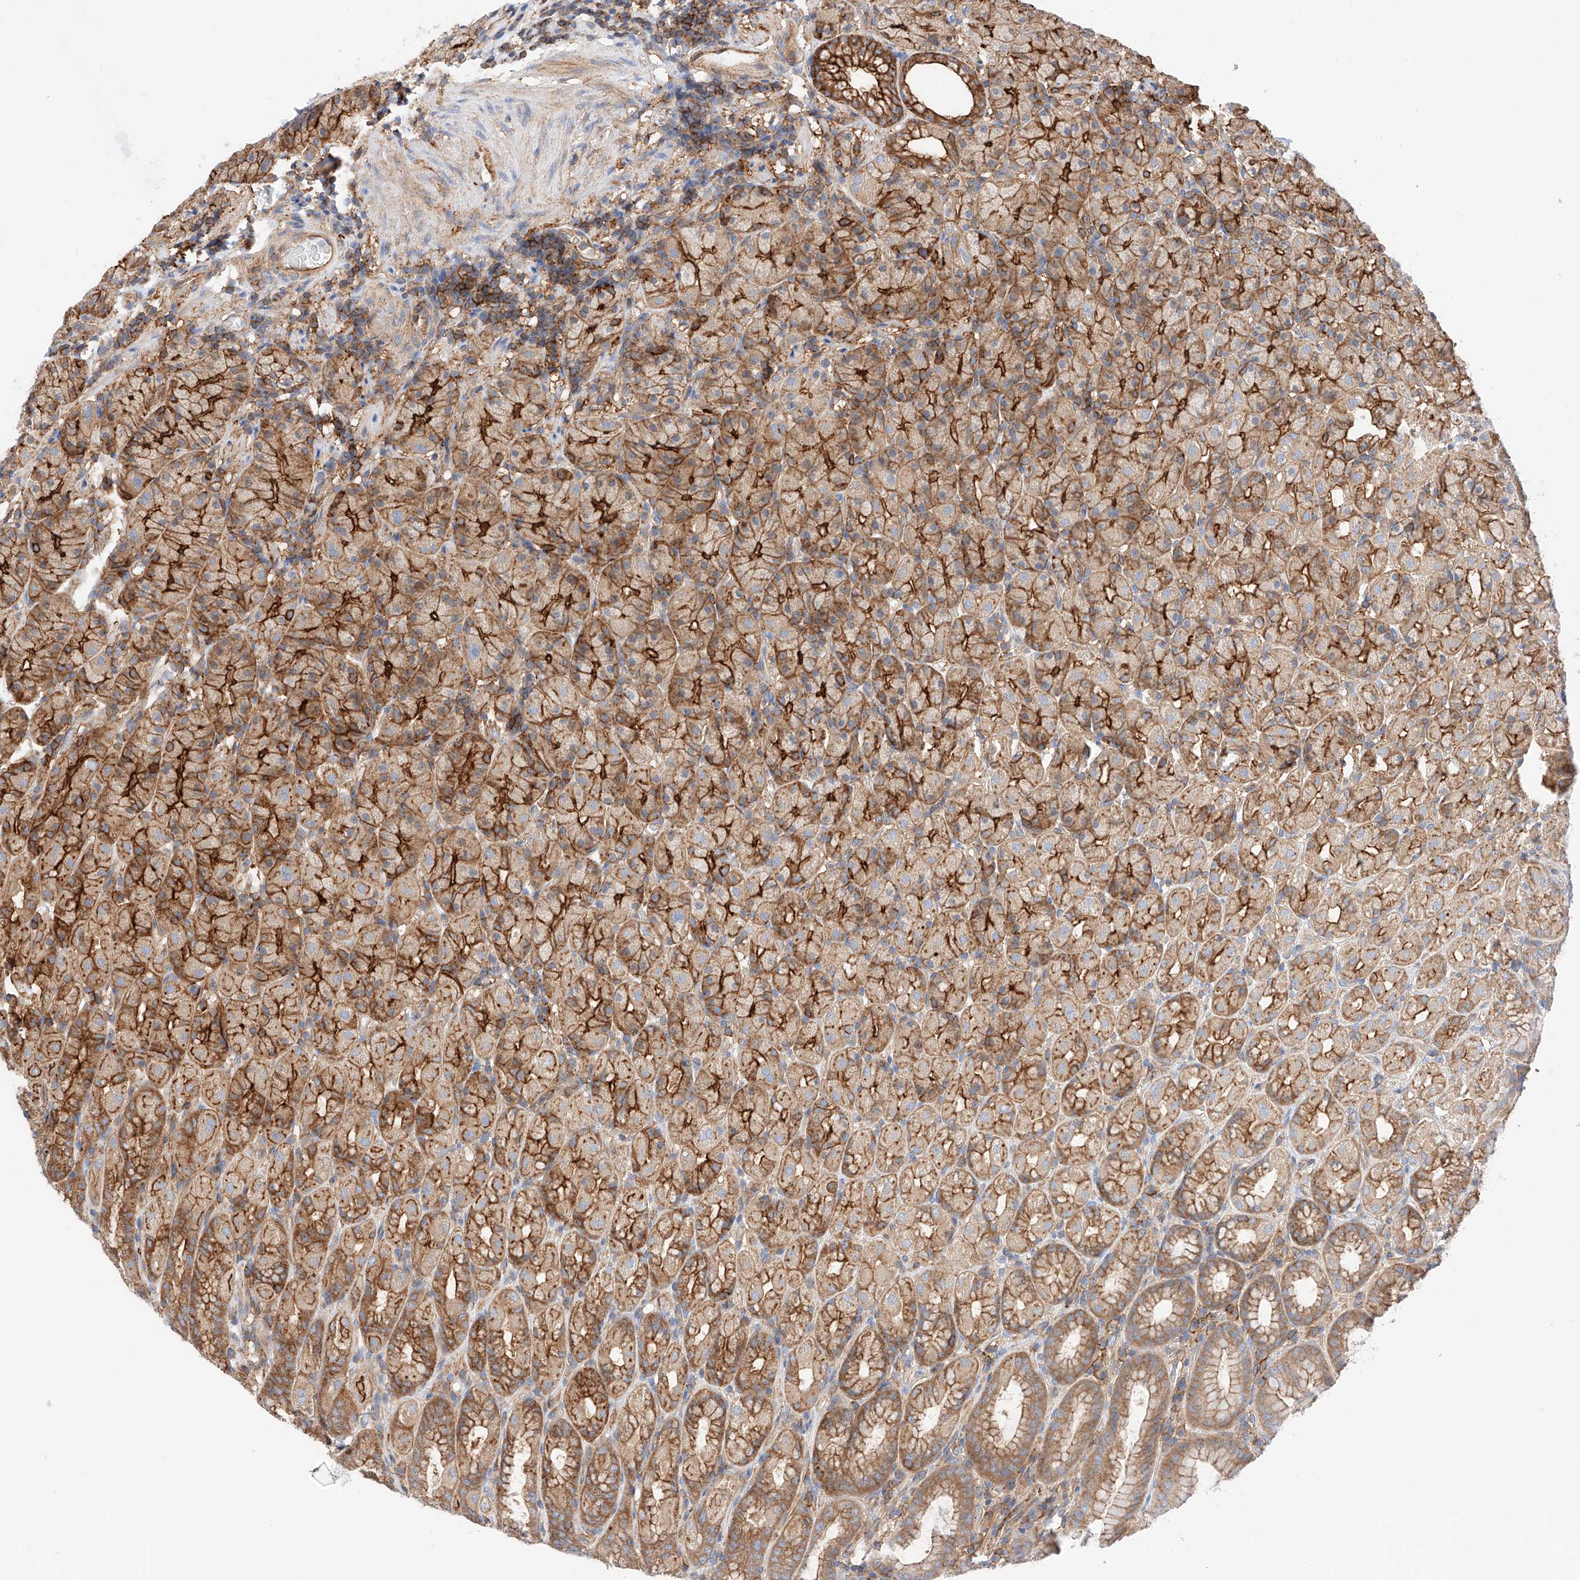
{"staining": {"intensity": "strong", "quantity": ">75%", "location": "cytoplasmic/membranous"}, "tissue": "stomach", "cell_type": "Glandular cells", "image_type": "normal", "snomed": [{"axis": "morphology", "description": "Normal tissue, NOS"}, {"axis": "topography", "description": "Stomach, upper"}], "caption": "Stomach stained with immunohistochemistry reveals strong cytoplasmic/membranous positivity in approximately >75% of glandular cells.", "gene": "ENSG00000259132", "patient": {"sex": "male", "age": 68}}